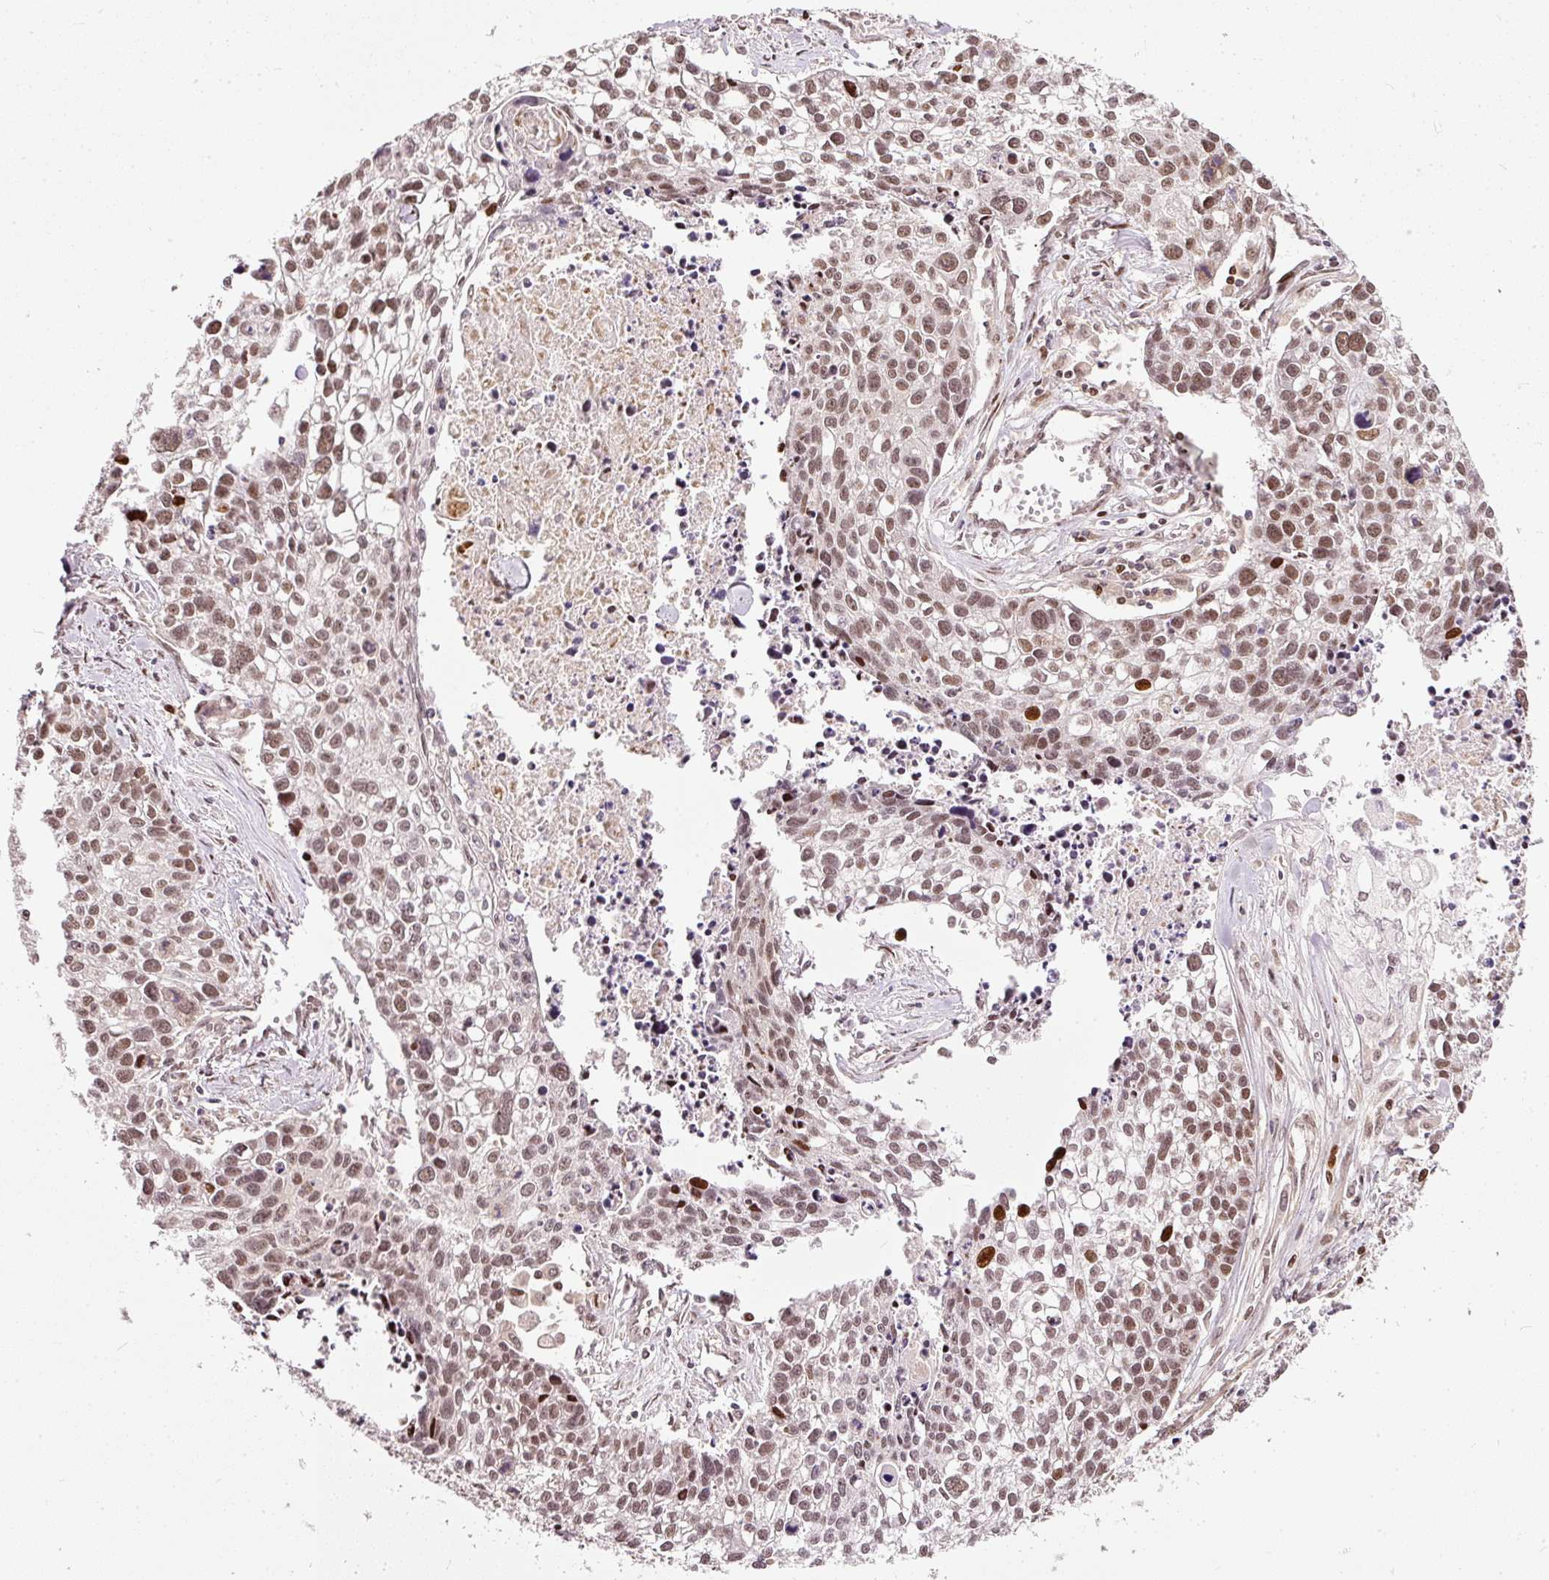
{"staining": {"intensity": "moderate", "quantity": ">75%", "location": "nuclear"}, "tissue": "lung cancer", "cell_type": "Tumor cells", "image_type": "cancer", "snomed": [{"axis": "morphology", "description": "Squamous cell carcinoma, NOS"}, {"axis": "topography", "description": "Lung"}], "caption": "Lung cancer stained with a brown dye reveals moderate nuclear positive positivity in approximately >75% of tumor cells.", "gene": "ZNF778", "patient": {"sex": "male", "age": 74}}